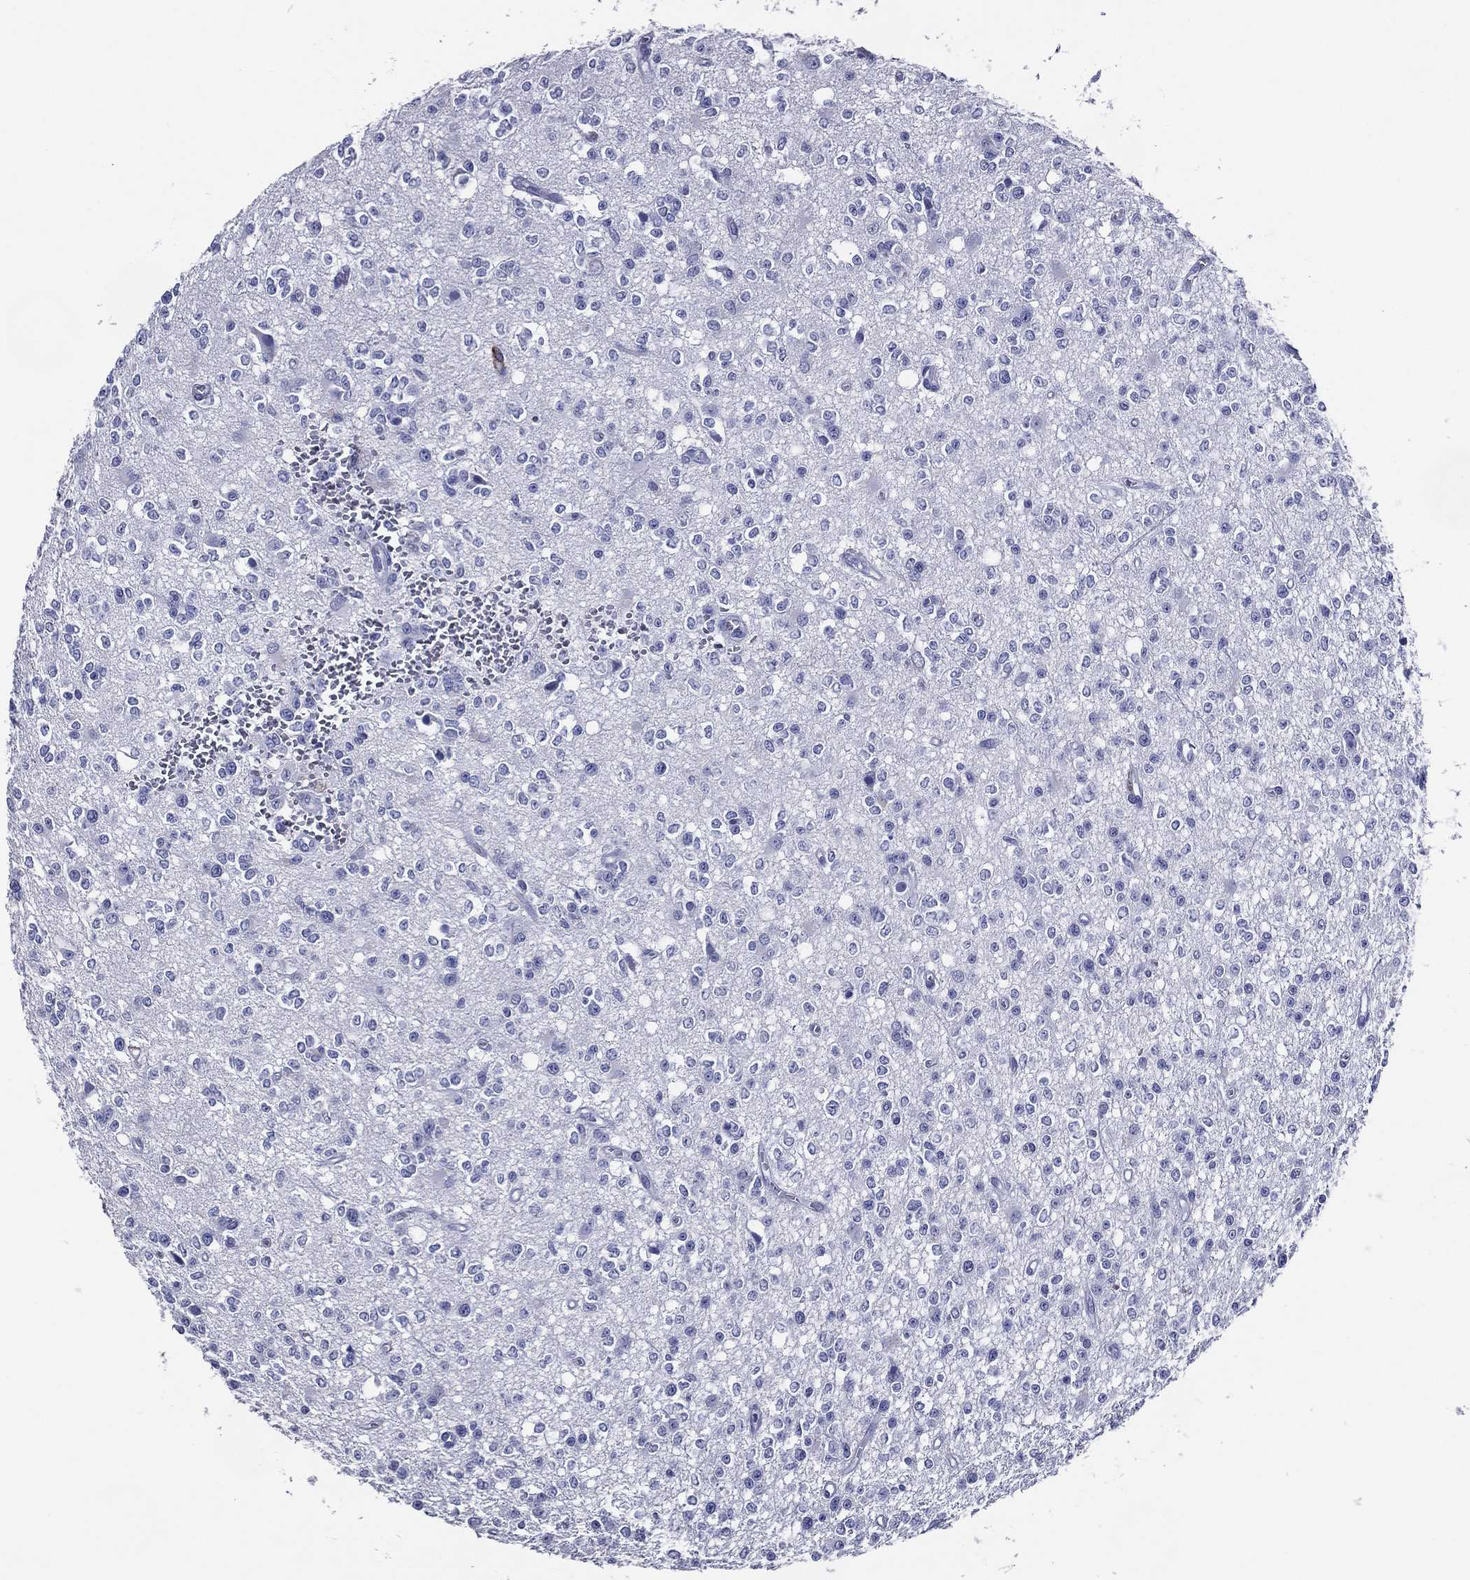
{"staining": {"intensity": "negative", "quantity": "none", "location": "none"}, "tissue": "glioma", "cell_type": "Tumor cells", "image_type": "cancer", "snomed": [{"axis": "morphology", "description": "Glioma, malignant, Low grade"}, {"axis": "topography", "description": "Brain"}], "caption": "Glioma was stained to show a protein in brown. There is no significant expression in tumor cells.", "gene": "ACE2", "patient": {"sex": "female", "age": 45}}